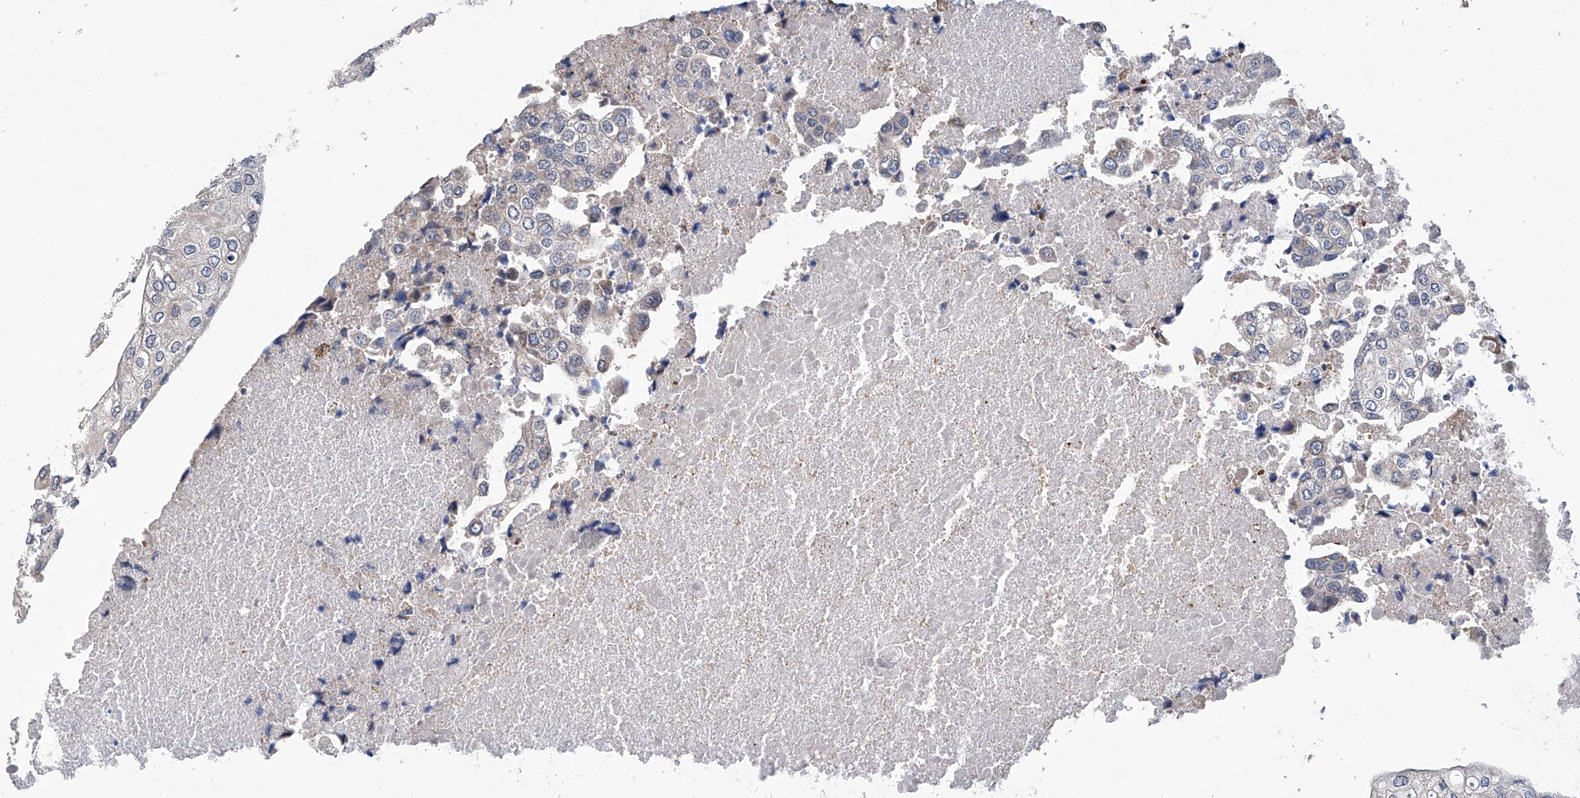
{"staining": {"intensity": "negative", "quantity": "none", "location": "none"}, "tissue": "urothelial cancer", "cell_type": "Tumor cells", "image_type": "cancer", "snomed": [{"axis": "morphology", "description": "Urothelial carcinoma, High grade"}, {"axis": "topography", "description": "Urinary bladder"}], "caption": "IHC image of neoplastic tissue: high-grade urothelial carcinoma stained with DAB shows no significant protein expression in tumor cells.", "gene": "EIF2D", "patient": {"sex": "male", "age": 64}}